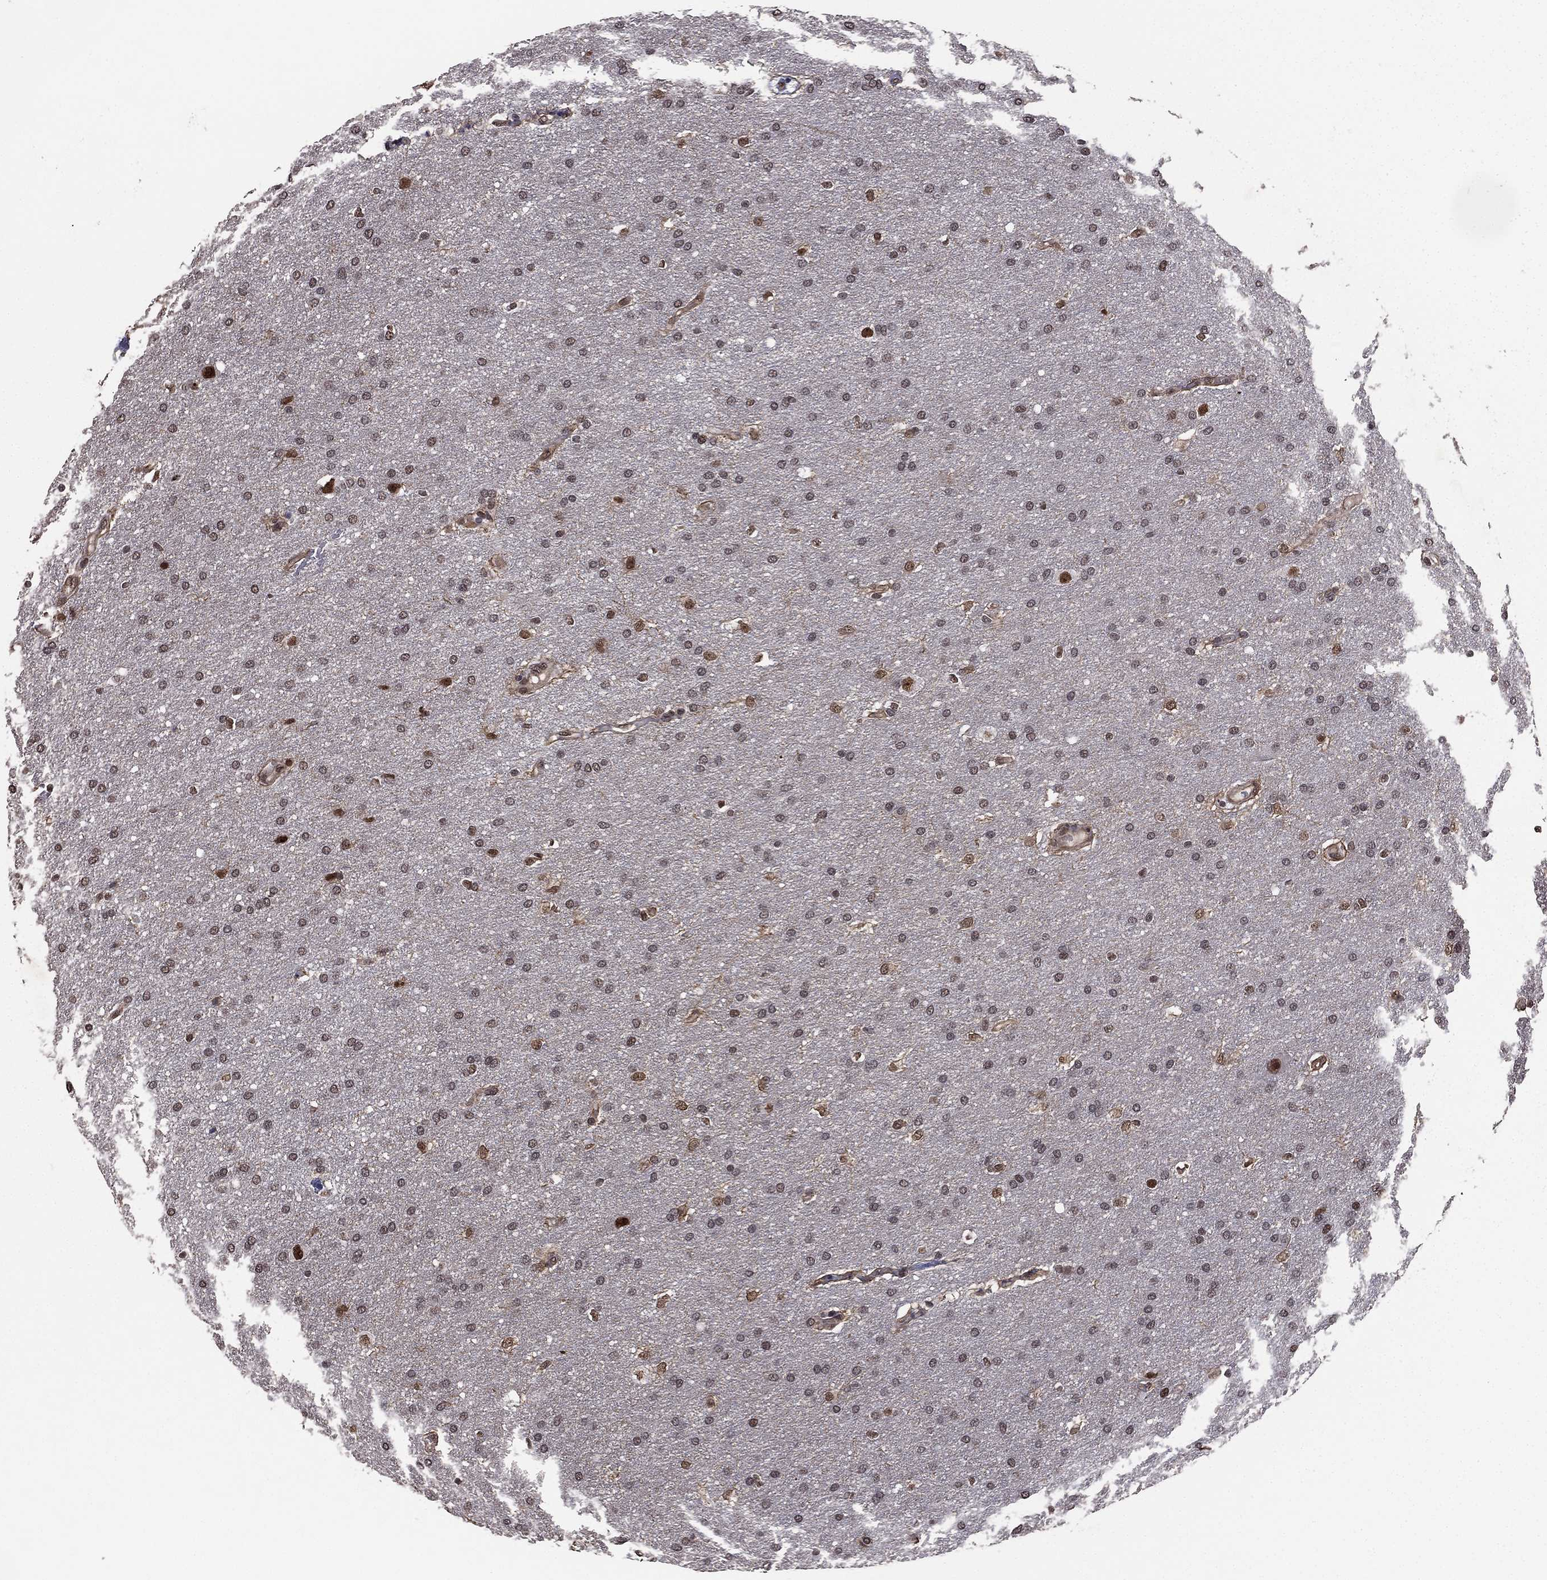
{"staining": {"intensity": "weak", "quantity": "<25%", "location": "cytoplasmic/membranous"}, "tissue": "glioma", "cell_type": "Tumor cells", "image_type": "cancer", "snomed": [{"axis": "morphology", "description": "Glioma, malignant, Low grade"}, {"axis": "topography", "description": "Brain"}], "caption": "Immunohistochemical staining of glioma displays no significant staining in tumor cells.", "gene": "RARB", "patient": {"sex": "female", "age": 37}}